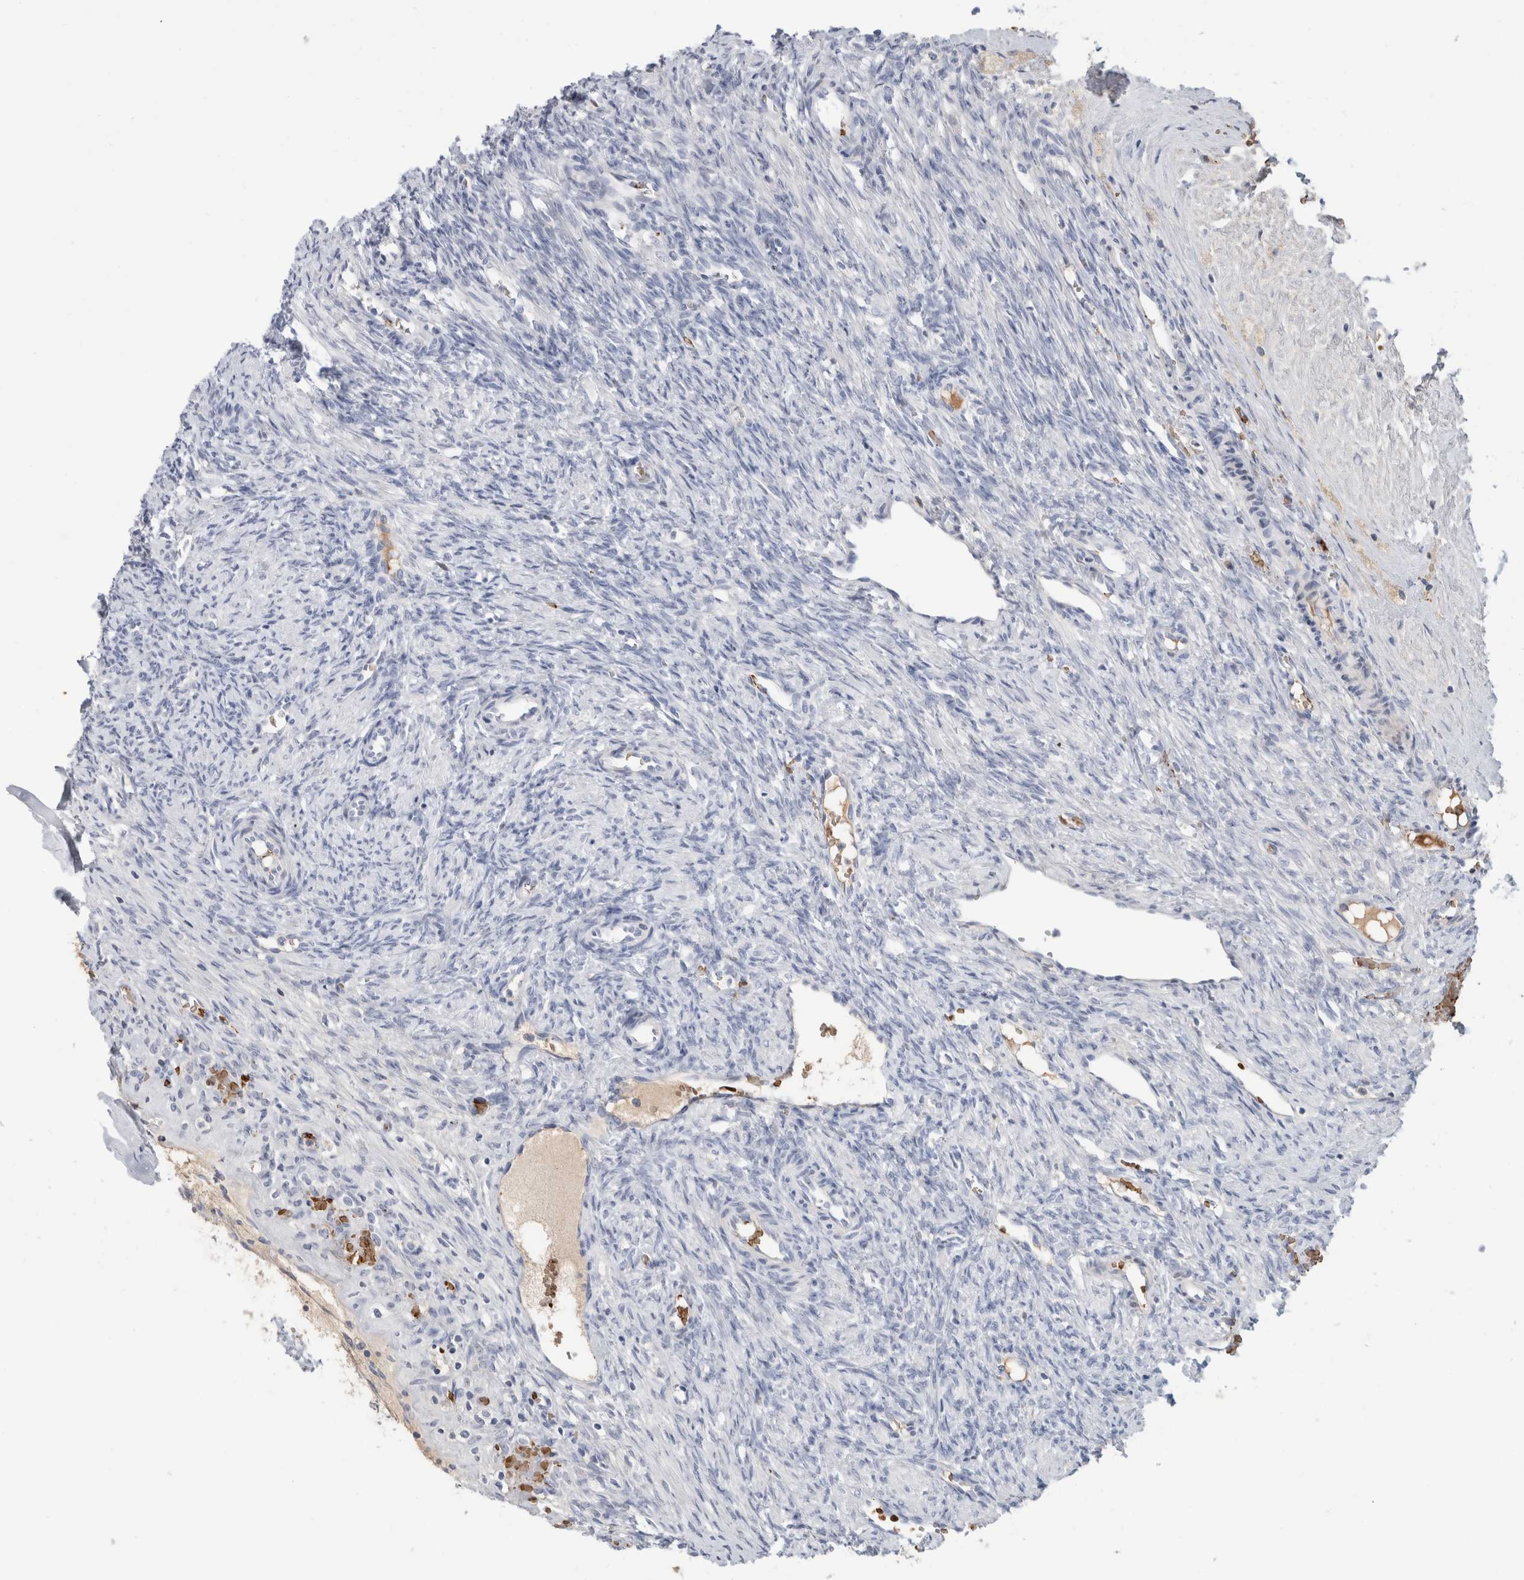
{"staining": {"intensity": "negative", "quantity": "none", "location": "none"}, "tissue": "ovary", "cell_type": "Follicle cells", "image_type": "normal", "snomed": [{"axis": "morphology", "description": "Normal tissue, NOS"}, {"axis": "topography", "description": "Ovary"}], "caption": "DAB immunohistochemical staining of benign human ovary exhibits no significant expression in follicle cells. (DAB IHC visualized using brightfield microscopy, high magnification).", "gene": "CA1", "patient": {"sex": "female", "age": 41}}